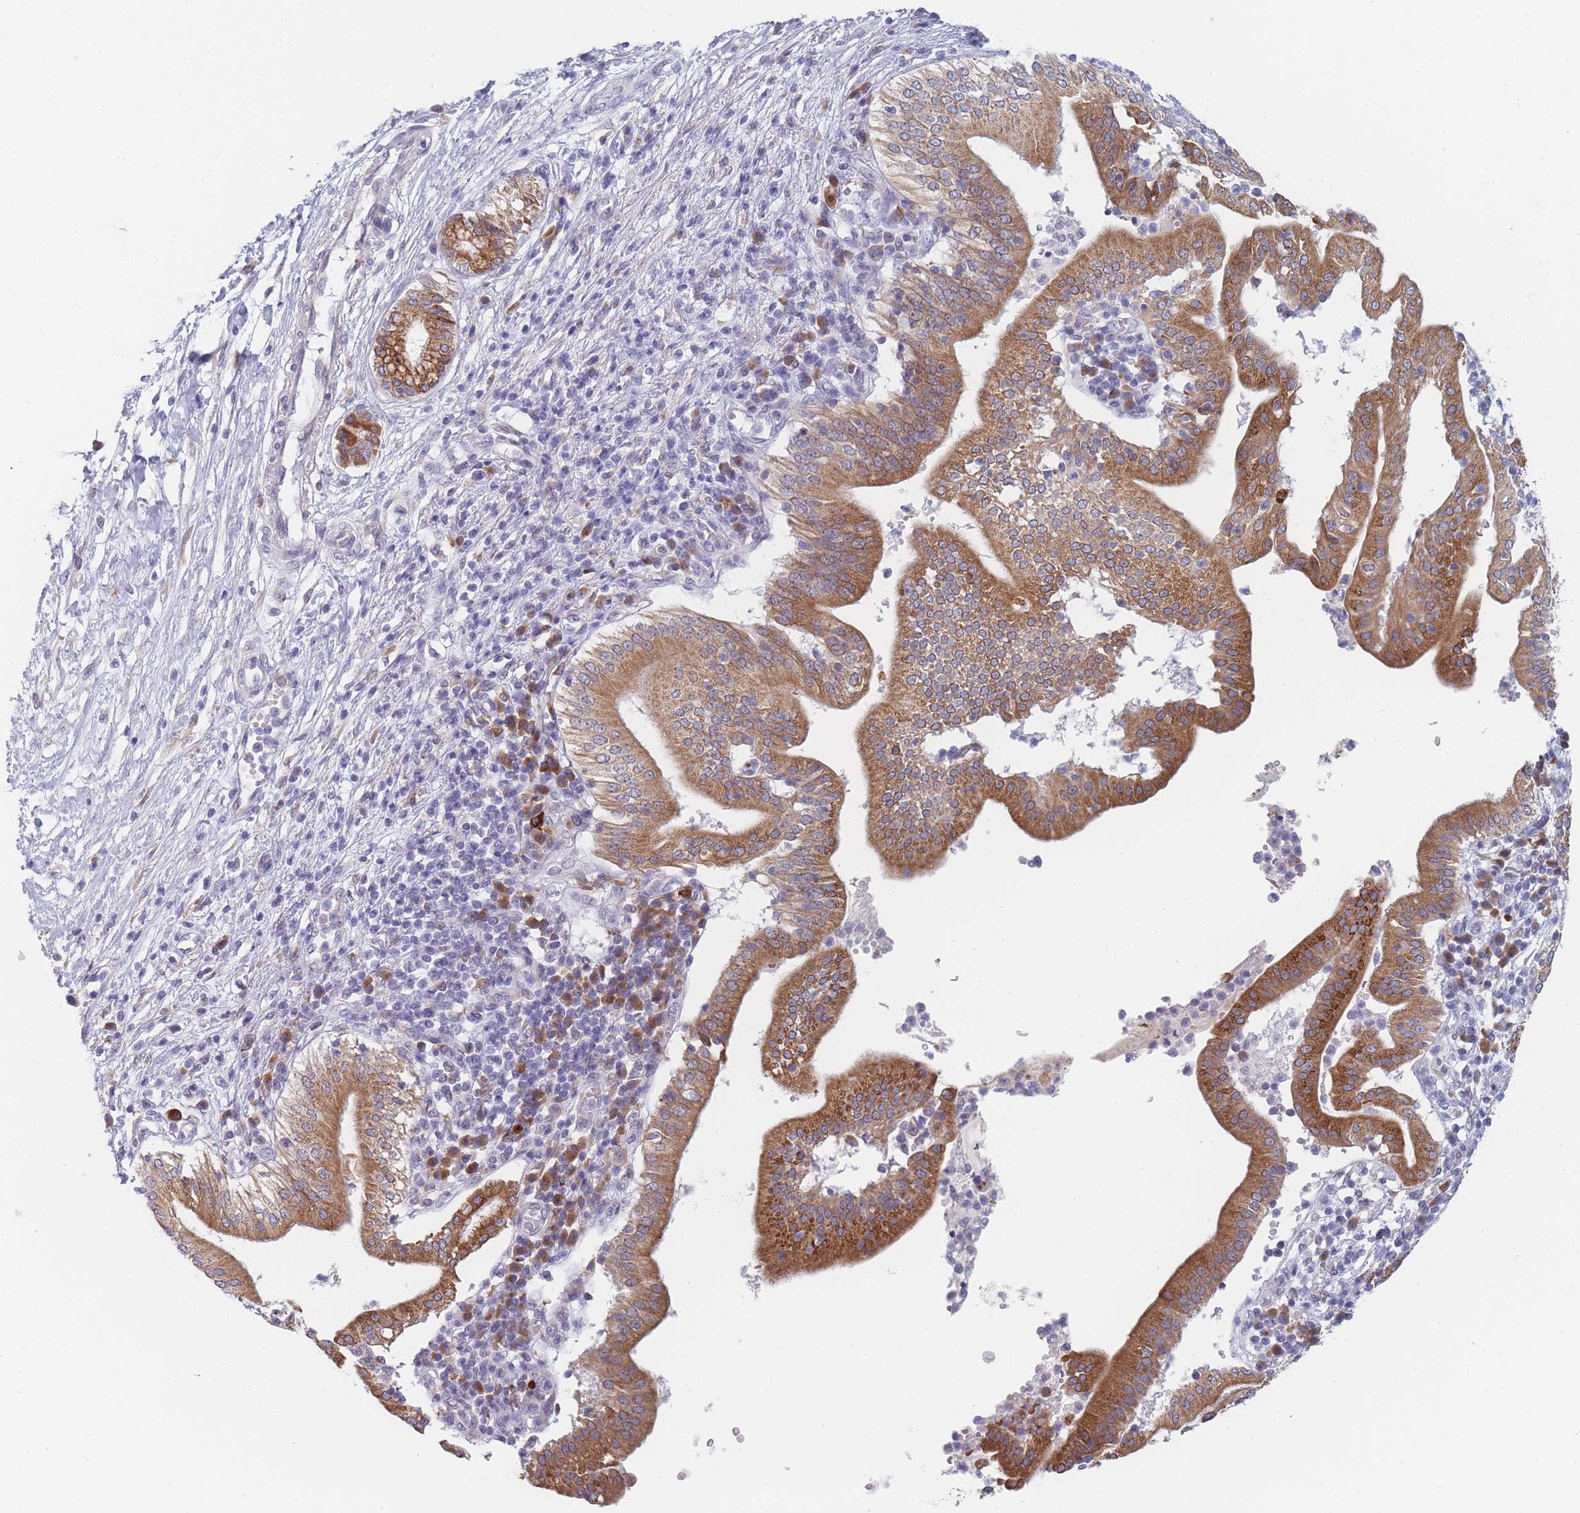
{"staining": {"intensity": "strong", "quantity": ">75%", "location": "cytoplasmic/membranous"}, "tissue": "pancreatic cancer", "cell_type": "Tumor cells", "image_type": "cancer", "snomed": [{"axis": "morphology", "description": "Adenocarcinoma, NOS"}, {"axis": "topography", "description": "Pancreas"}], "caption": "This photomicrograph shows immunohistochemistry (IHC) staining of pancreatic cancer (adenocarcinoma), with high strong cytoplasmic/membranous expression in about >75% of tumor cells.", "gene": "TMED10", "patient": {"sex": "male", "age": 68}}